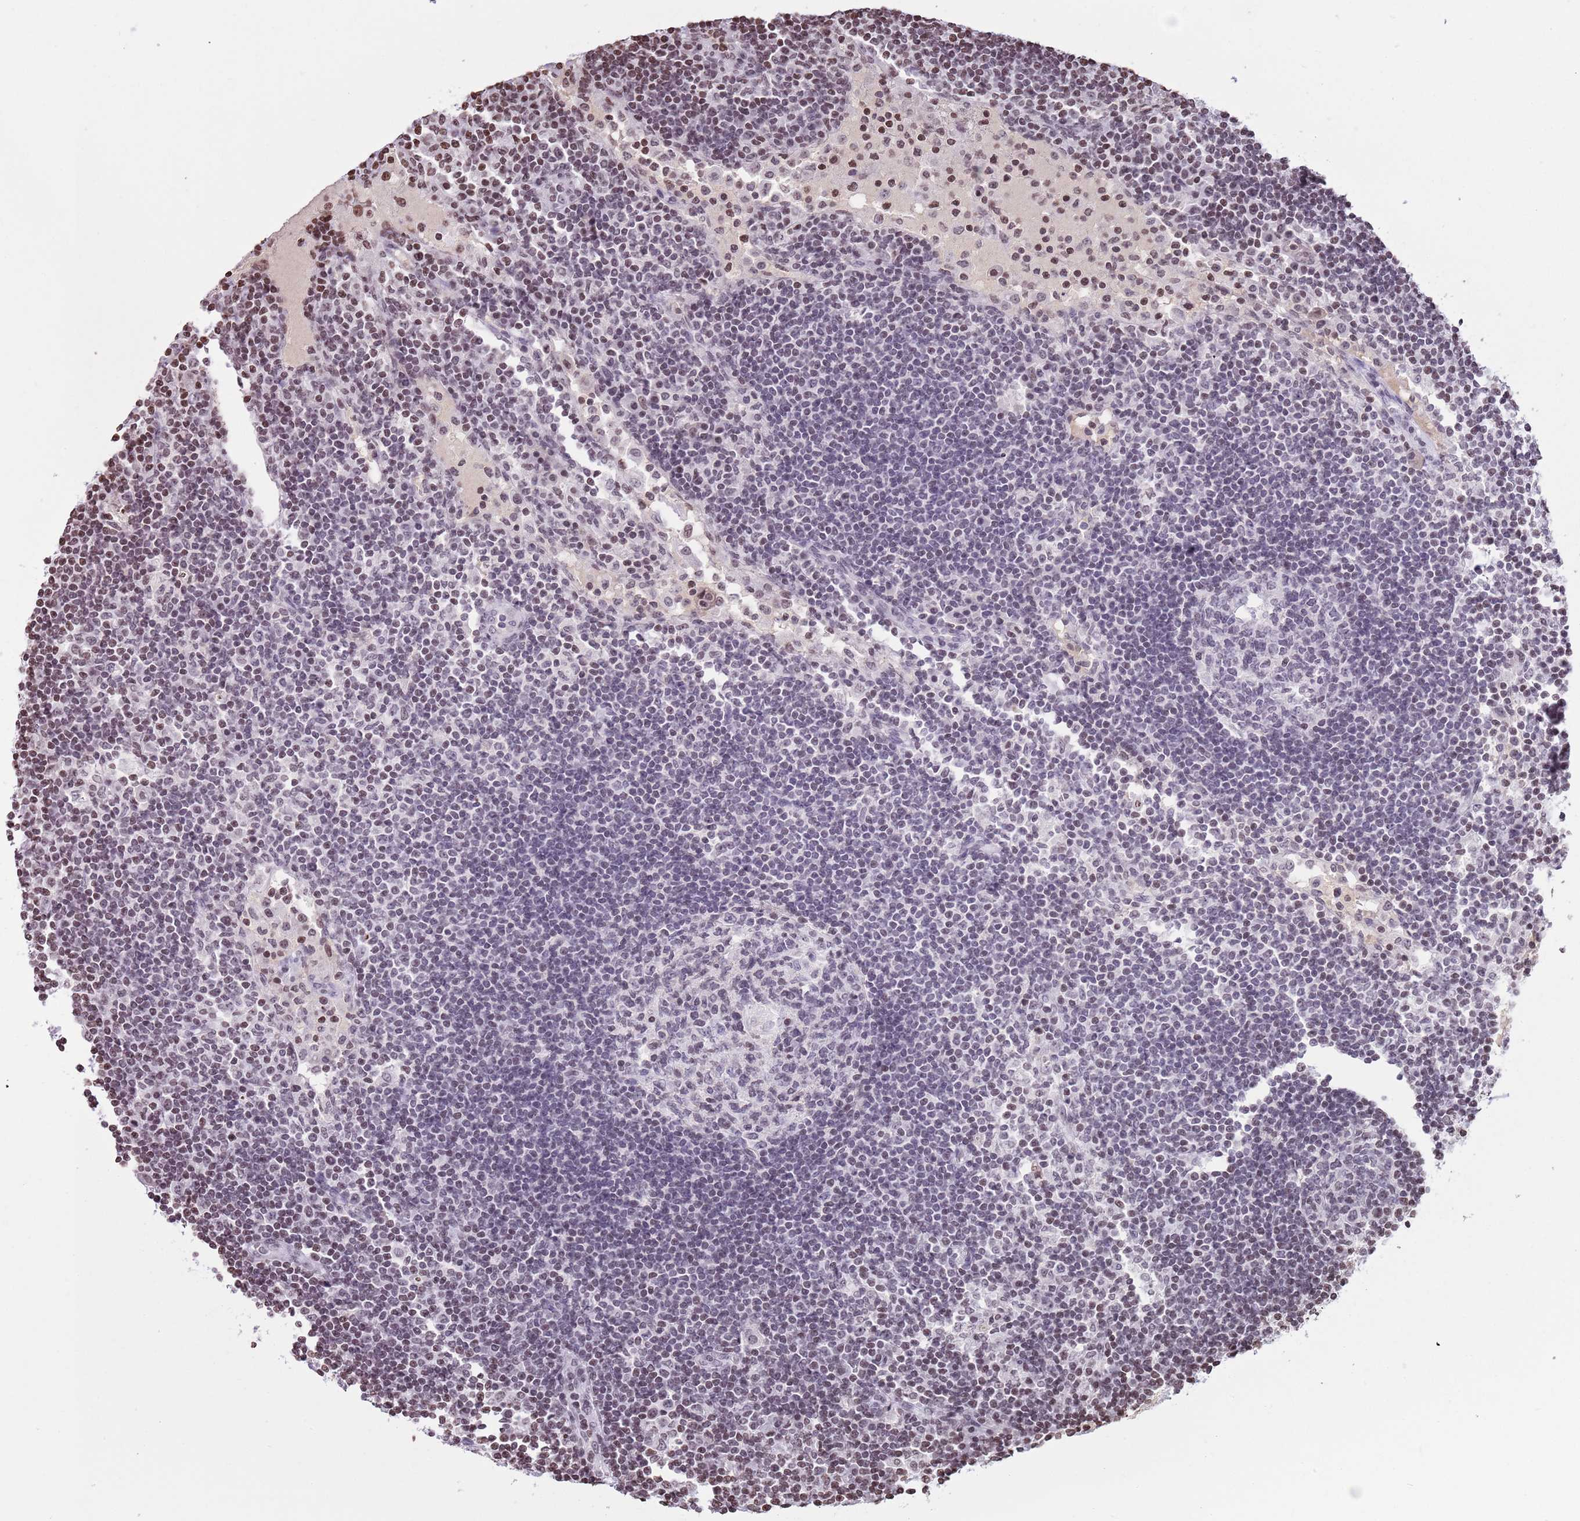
{"staining": {"intensity": "negative", "quantity": "none", "location": "none"}, "tissue": "lymph node", "cell_type": "Germinal center cells", "image_type": "normal", "snomed": [{"axis": "morphology", "description": "Normal tissue, NOS"}, {"axis": "topography", "description": "Lymph node"}], "caption": "This is a histopathology image of IHC staining of benign lymph node, which shows no expression in germinal center cells.", "gene": "KPNA3", "patient": {"sex": "female", "age": 53}}